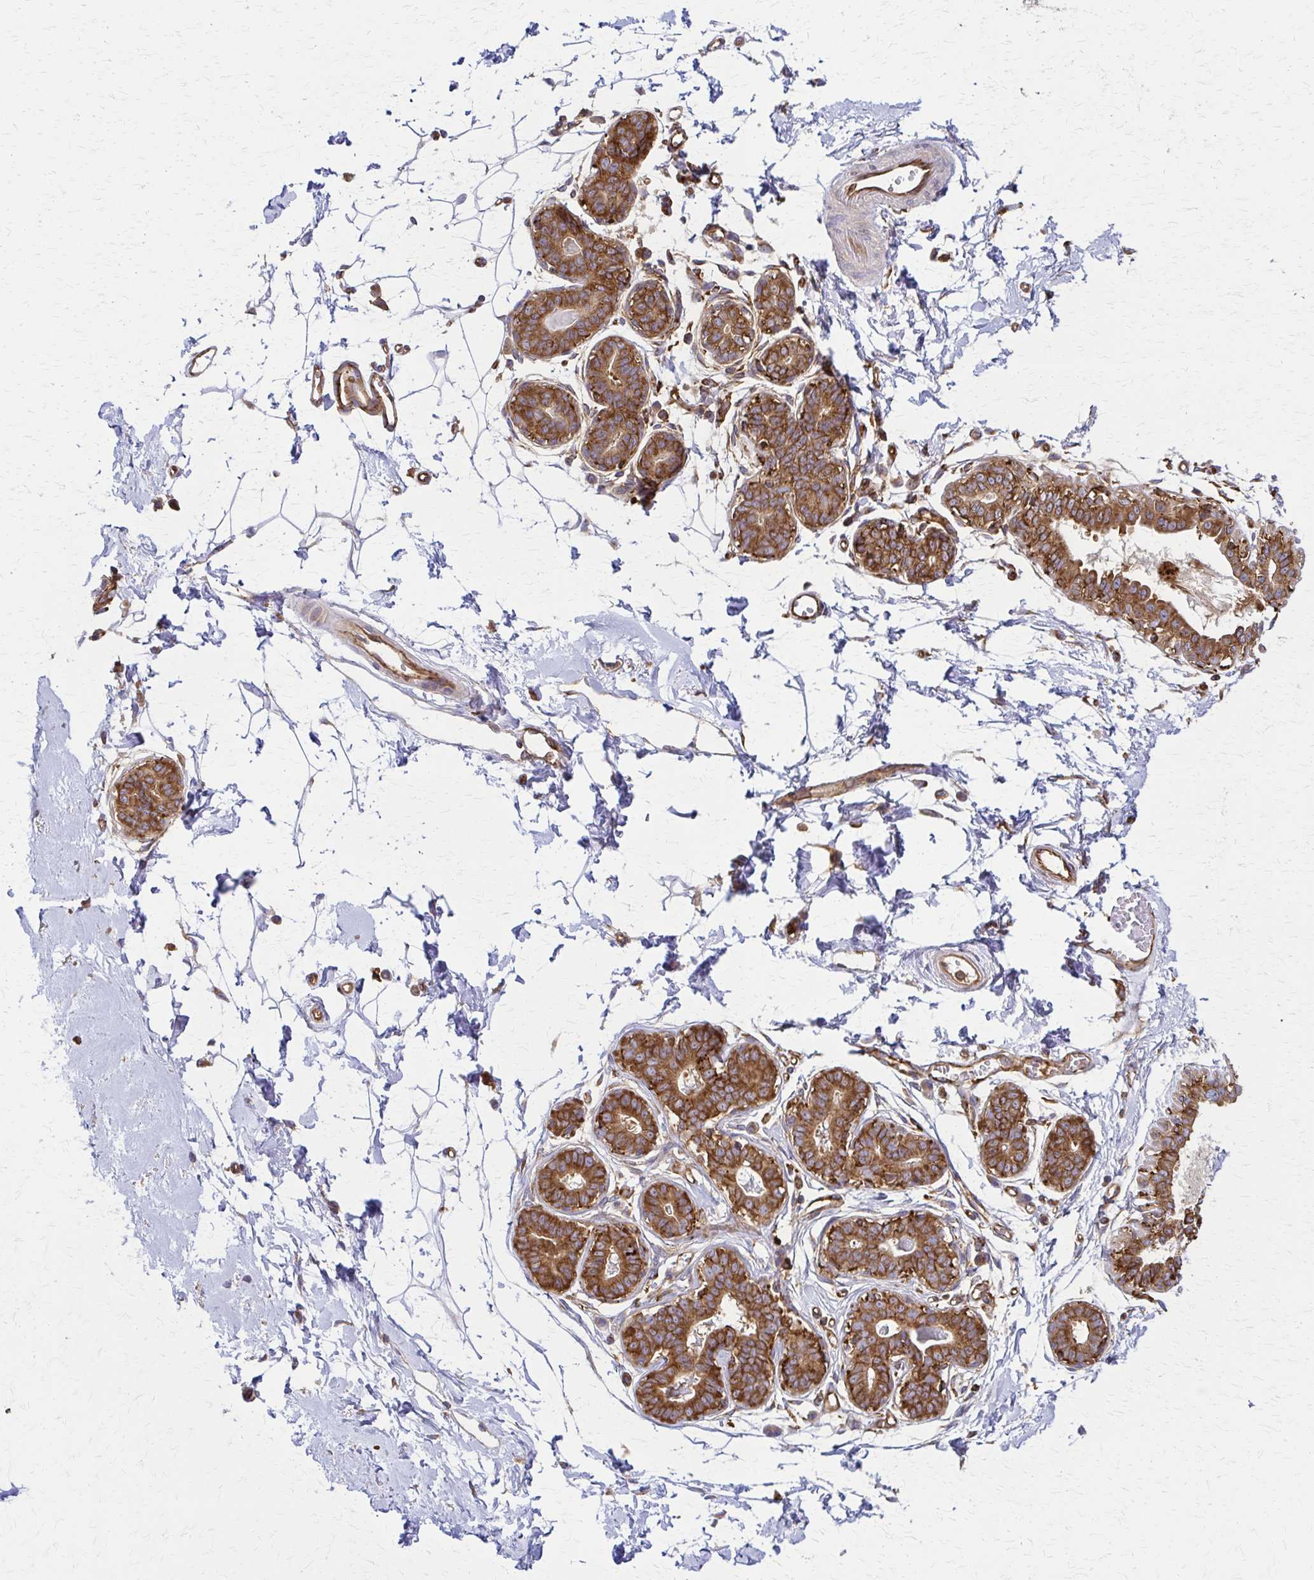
{"staining": {"intensity": "negative", "quantity": "none", "location": "none"}, "tissue": "breast", "cell_type": "Adipocytes", "image_type": "normal", "snomed": [{"axis": "morphology", "description": "Normal tissue, NOS"}, {"axis": "topography", "description": "Breast"}], "caption": "Breast was stained to show a protein in brown. There is no significant positivity in adipocytes. The staining was performed using DAB to visualize the protein expression in brown, while the nuclei were stained in blue with hematoxylin (Magnification: 20x).", "gene": "WASF2", "patient": {"sex": "female", "age": 45}}